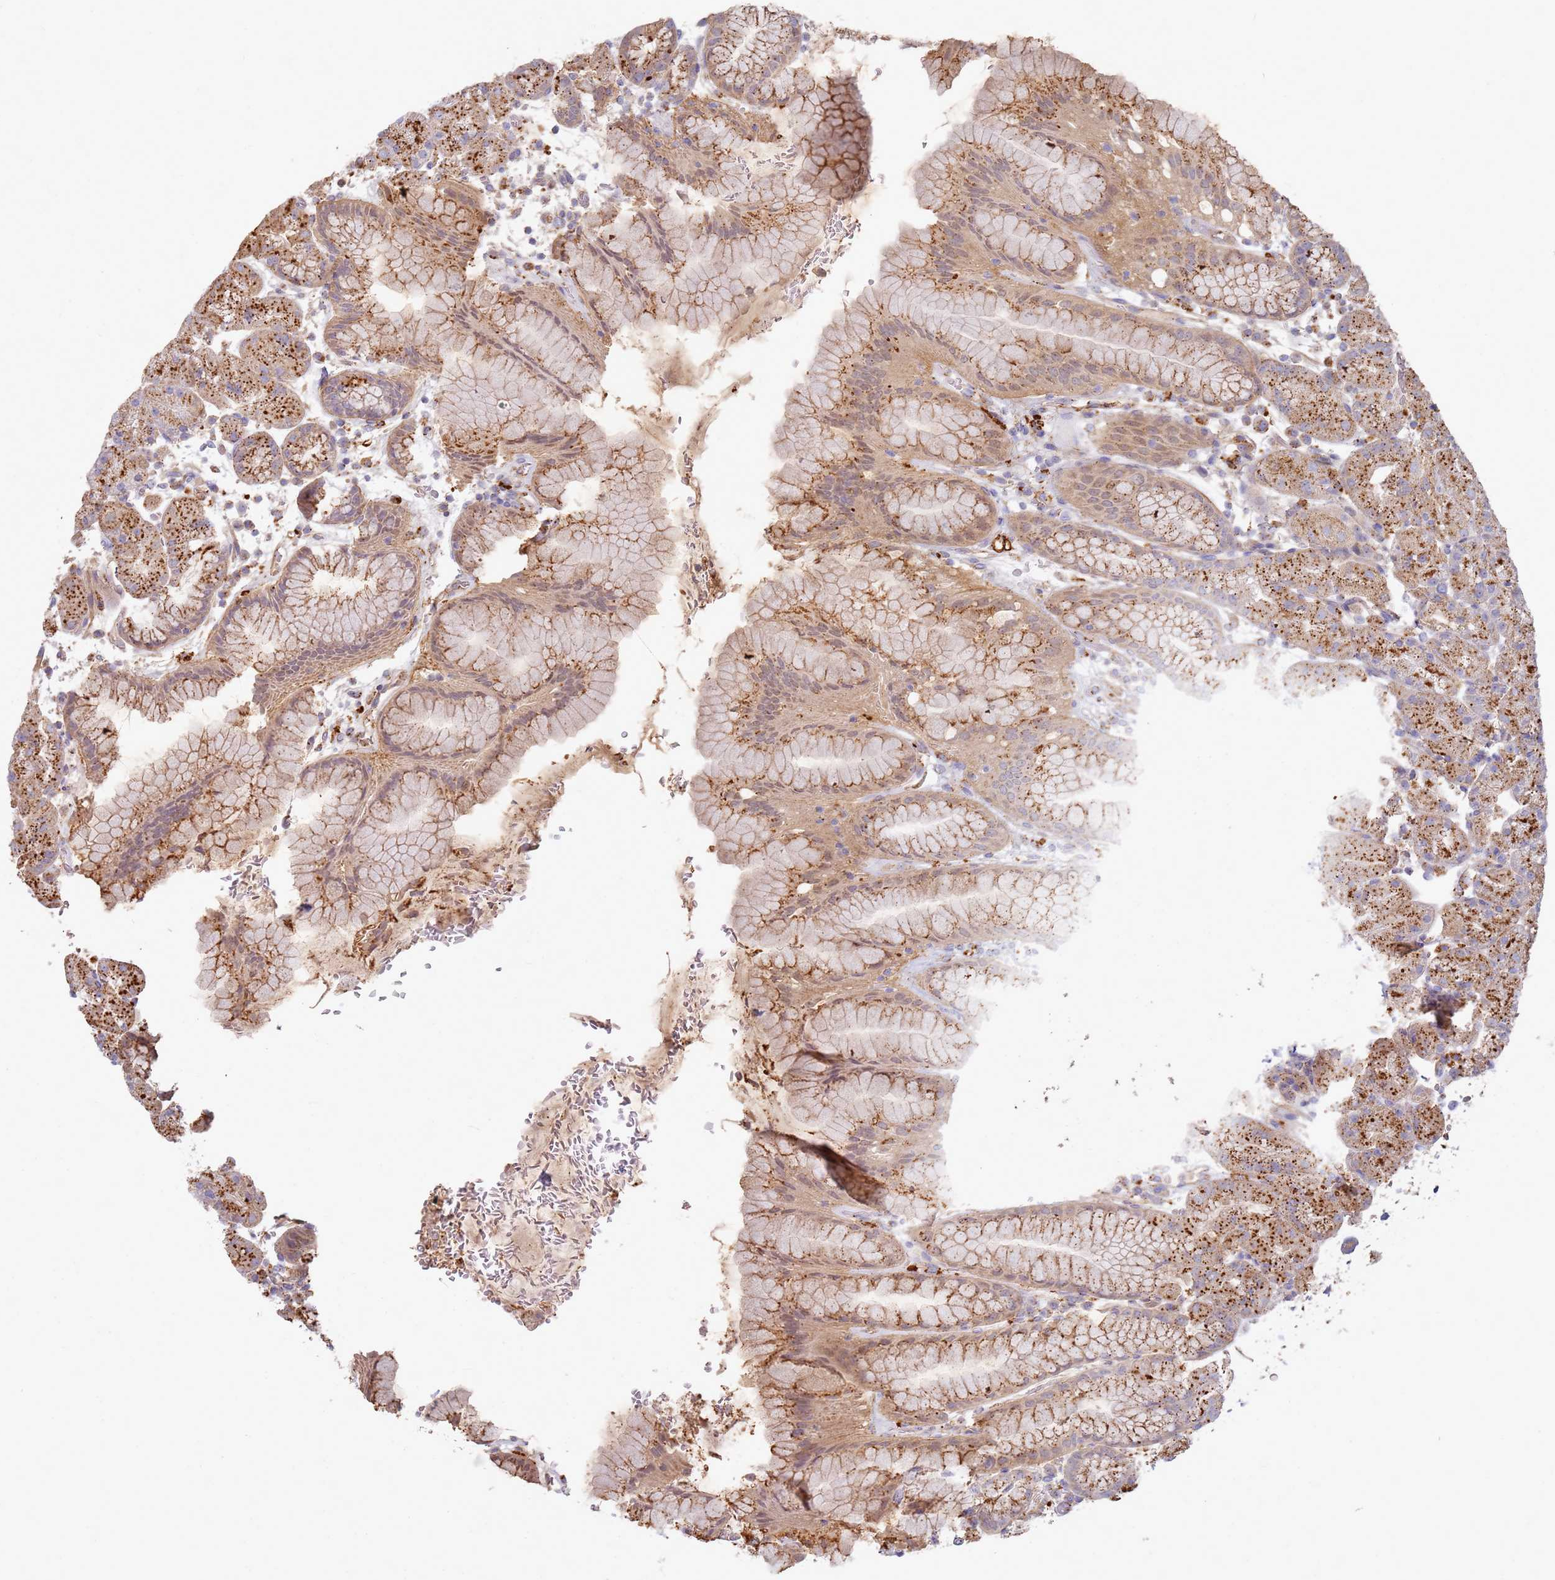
{"staining": {"intensity": "moderate", "quantity": ">75%", "location": "cytoplasmic/membranous"}, "tissue": "stomach", "cell_type": "Glandular cells", "image_type": "normal", "snomed": [{"axis": "morphology", "description": "Normal tissue, NOS"}, {"axis": "topography", "description": "Stomach, upper"}, {"axis": "topography", "description": "Stomach, lower"}], "caption": "Moderate cytoplasmic/membranous protein staining is appreciated in about >75% of glandular cells in stomach.", "gene": "TMEM229B", "patient": {"sex": "male", "age": 67}}